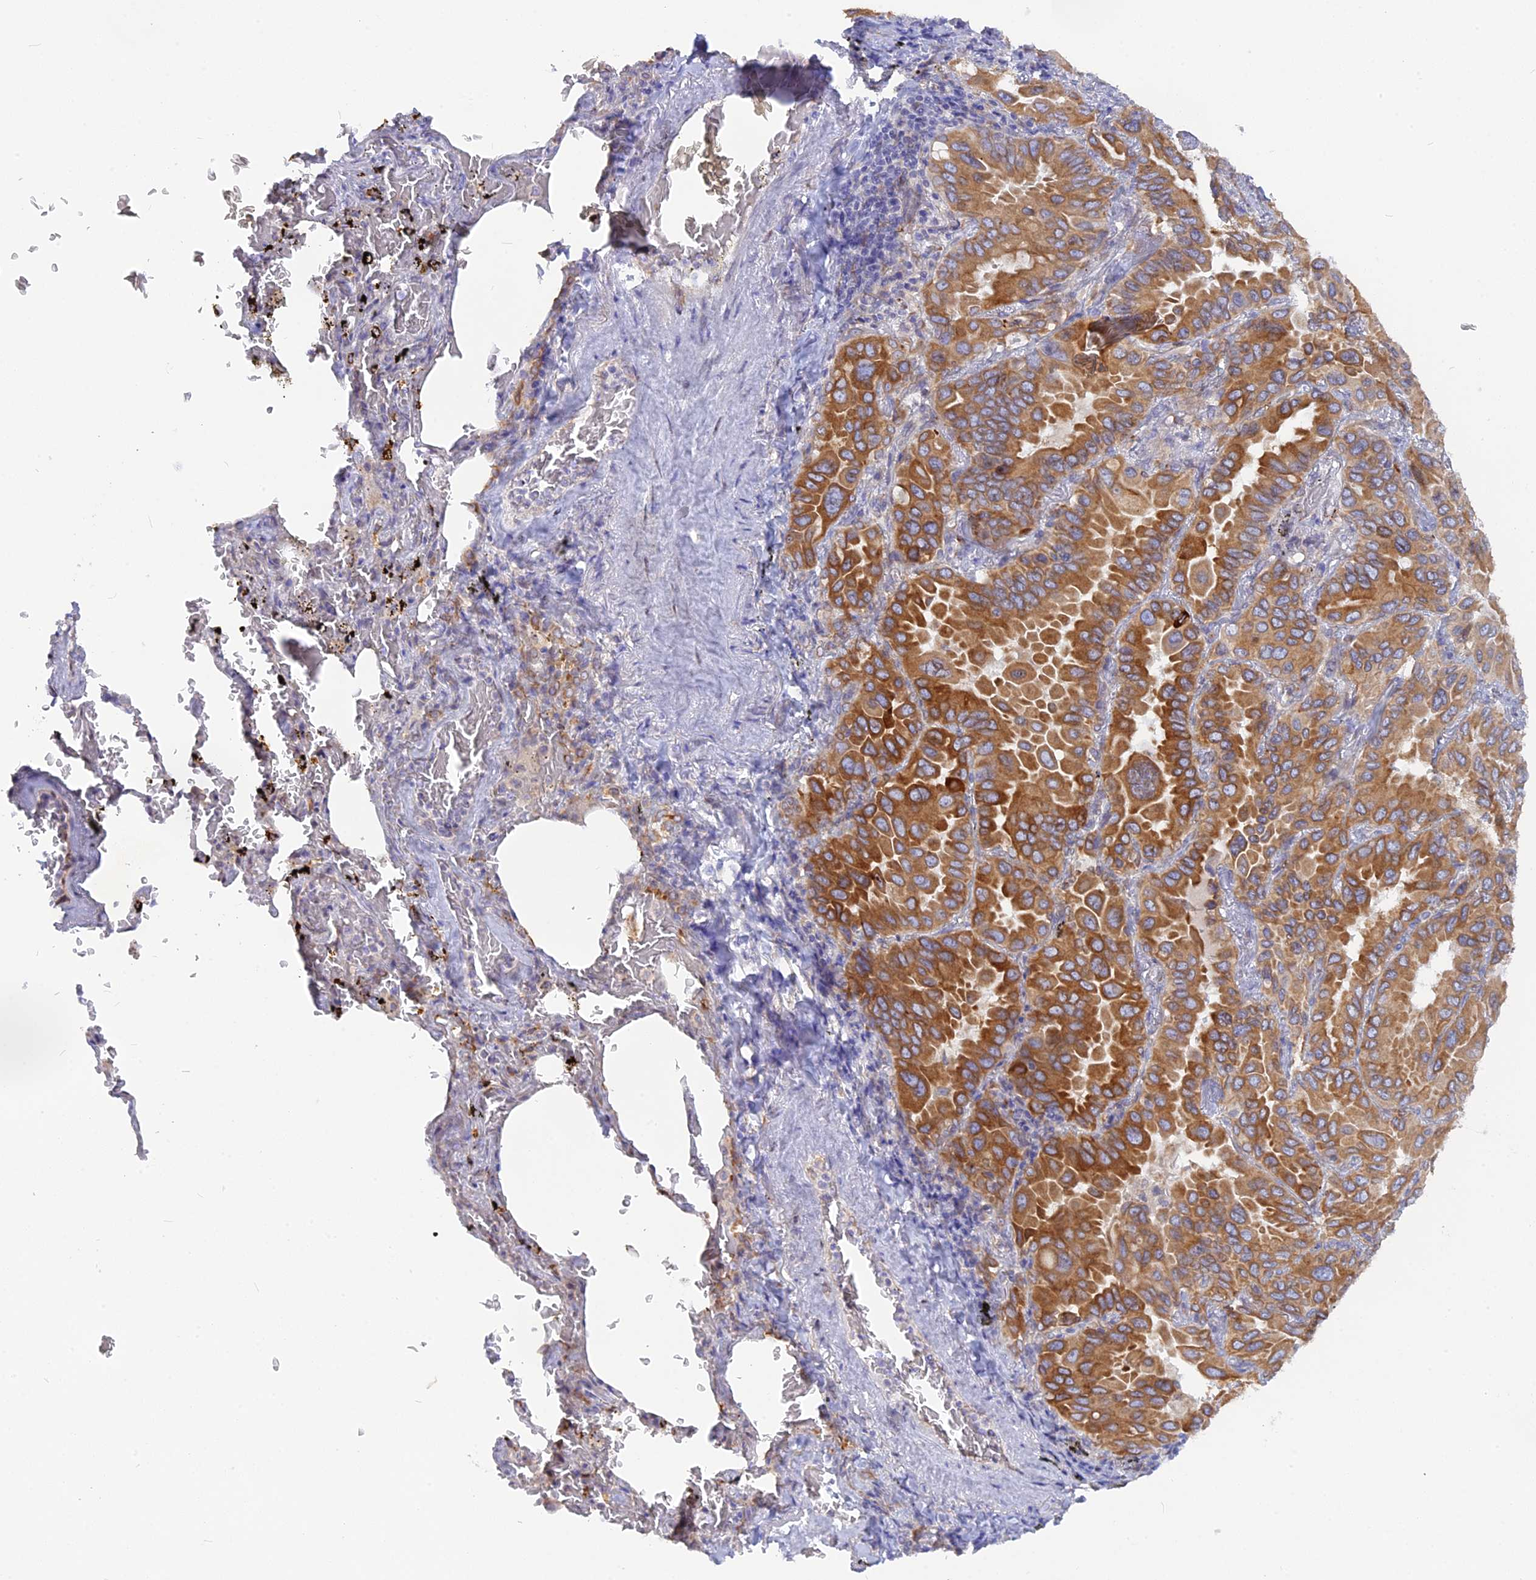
{"staining": {"intensity": "strong", "quantity": ">75%", "location": "cytoplasmic/membranous"}, "tissue": "lung cancer", "cell_type": "Tumor cells", "image_type": "cancer", "snomed": [{"axis": "morphology", "description": "Adenocarcinoma, NOS"}, {"axis": "topography", "description": "Lung"}], "caption": "Tumor cells demonstrate high levels of strong cytoplasmic/membranous expression in about >75% of cells in lung cancer (adenocarcinoma). The protein of interest is shown in brown color, while the nuclei are stained blue.", "gene": "TLCD1", "patient": {"sex": "male", "age": 64}}